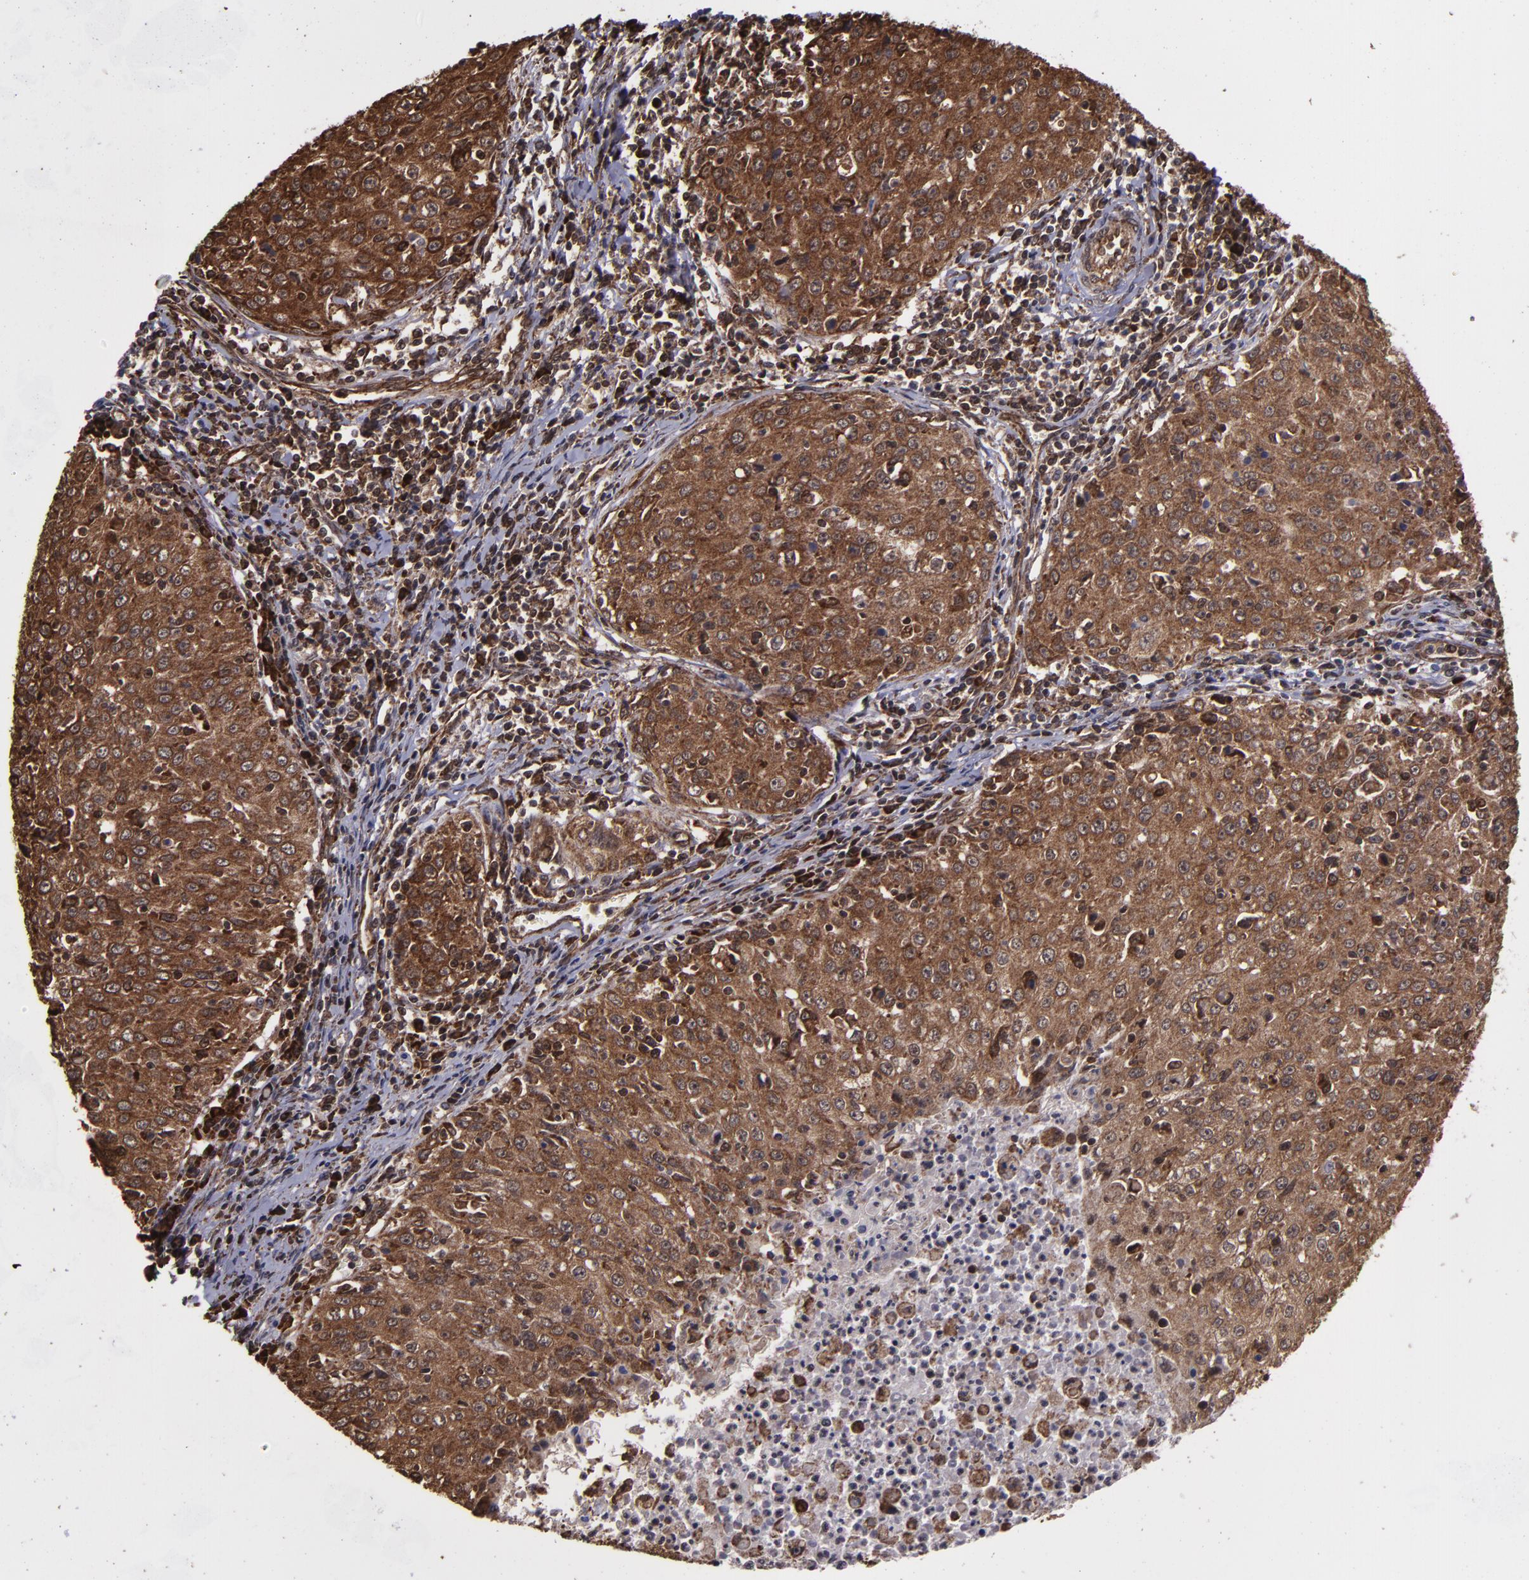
{"staining": {"intensity": "strong", "quantity": ">75%", "location": "cytoplasmic/membranous,nuclear"}, "tissue": "cervical cancer", "cell_type": "Tumor cells", "image_type": "cancer", "snomed": [{"axis": "morphology", "description": "Squamous cell carcinoma, NOS"}, {"axis": "topography", "description": "Cervix"}], "caption": "IHC micrograph of neoplastic tissue: squamous cell carcinoma (cervical) stained using IHC reveals high levels of strong protein expression localized specifically in the cytoplasmic/membranous and nuclear of tumor cells, appearing as a cytoplasmic/membranous and nuclear brown color.", "gene": "EIF4ENIF1", "patient": {"sex": "female", "age": 27}}